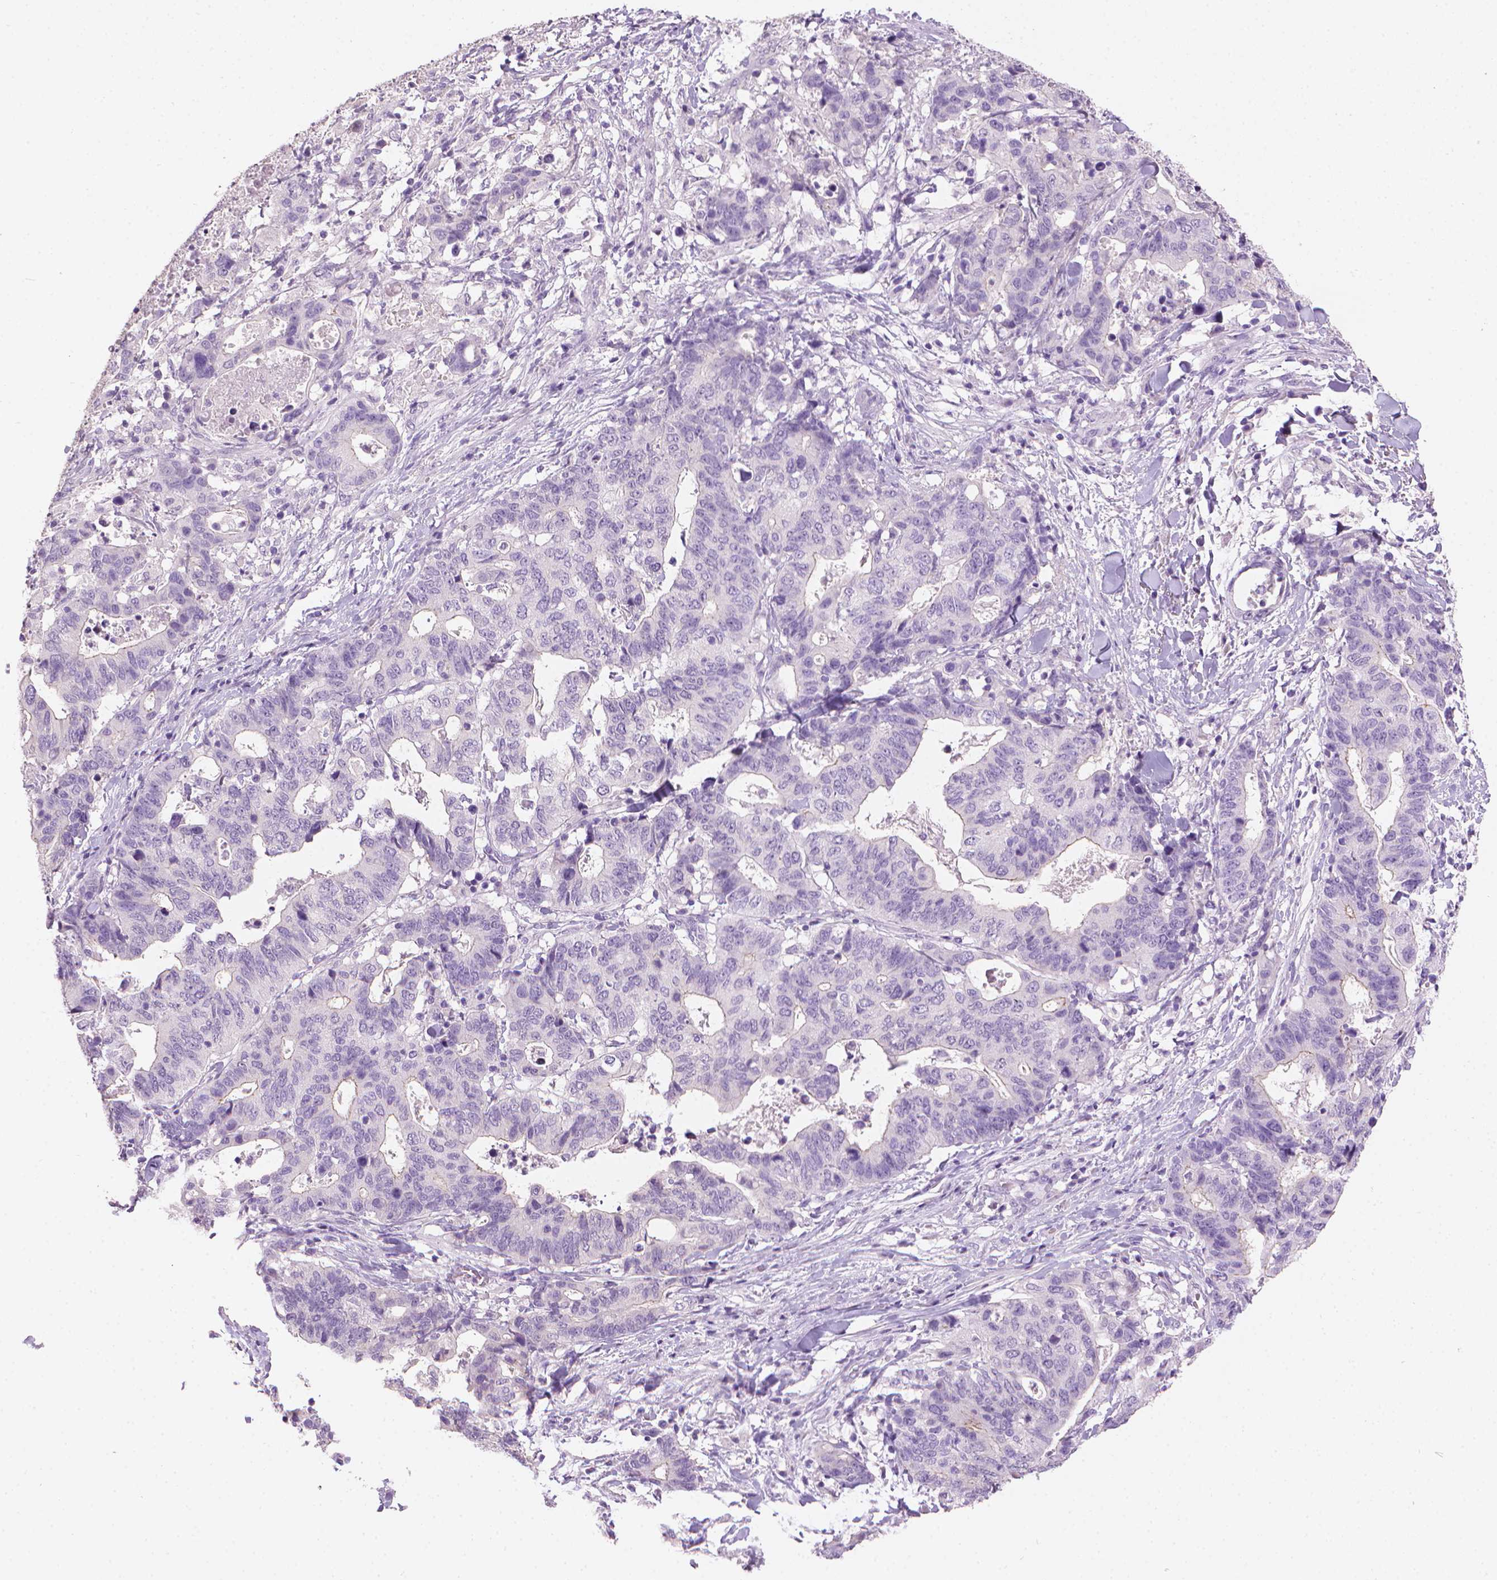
{"staining": {"intensity": "negative", "quantity": "none", "location": "none"}, "tissue": "stomach cancer", "cell_type": "Tumor cells", "image_type": "cancer", "snomed": [{"axis": "morphology", "description": "Adenocarcinoma, NOS"}, {"axis": "topography", "description": "Stomach, upper"}], "caption": "This is a histopathology image of immunohistochemistry (IHC) staining of stomach cancer (adenocarcinoma), which shows no positivity in tumor cells.", "gene": "MLANA", "patient": {"sex": "female", "age": 67}}